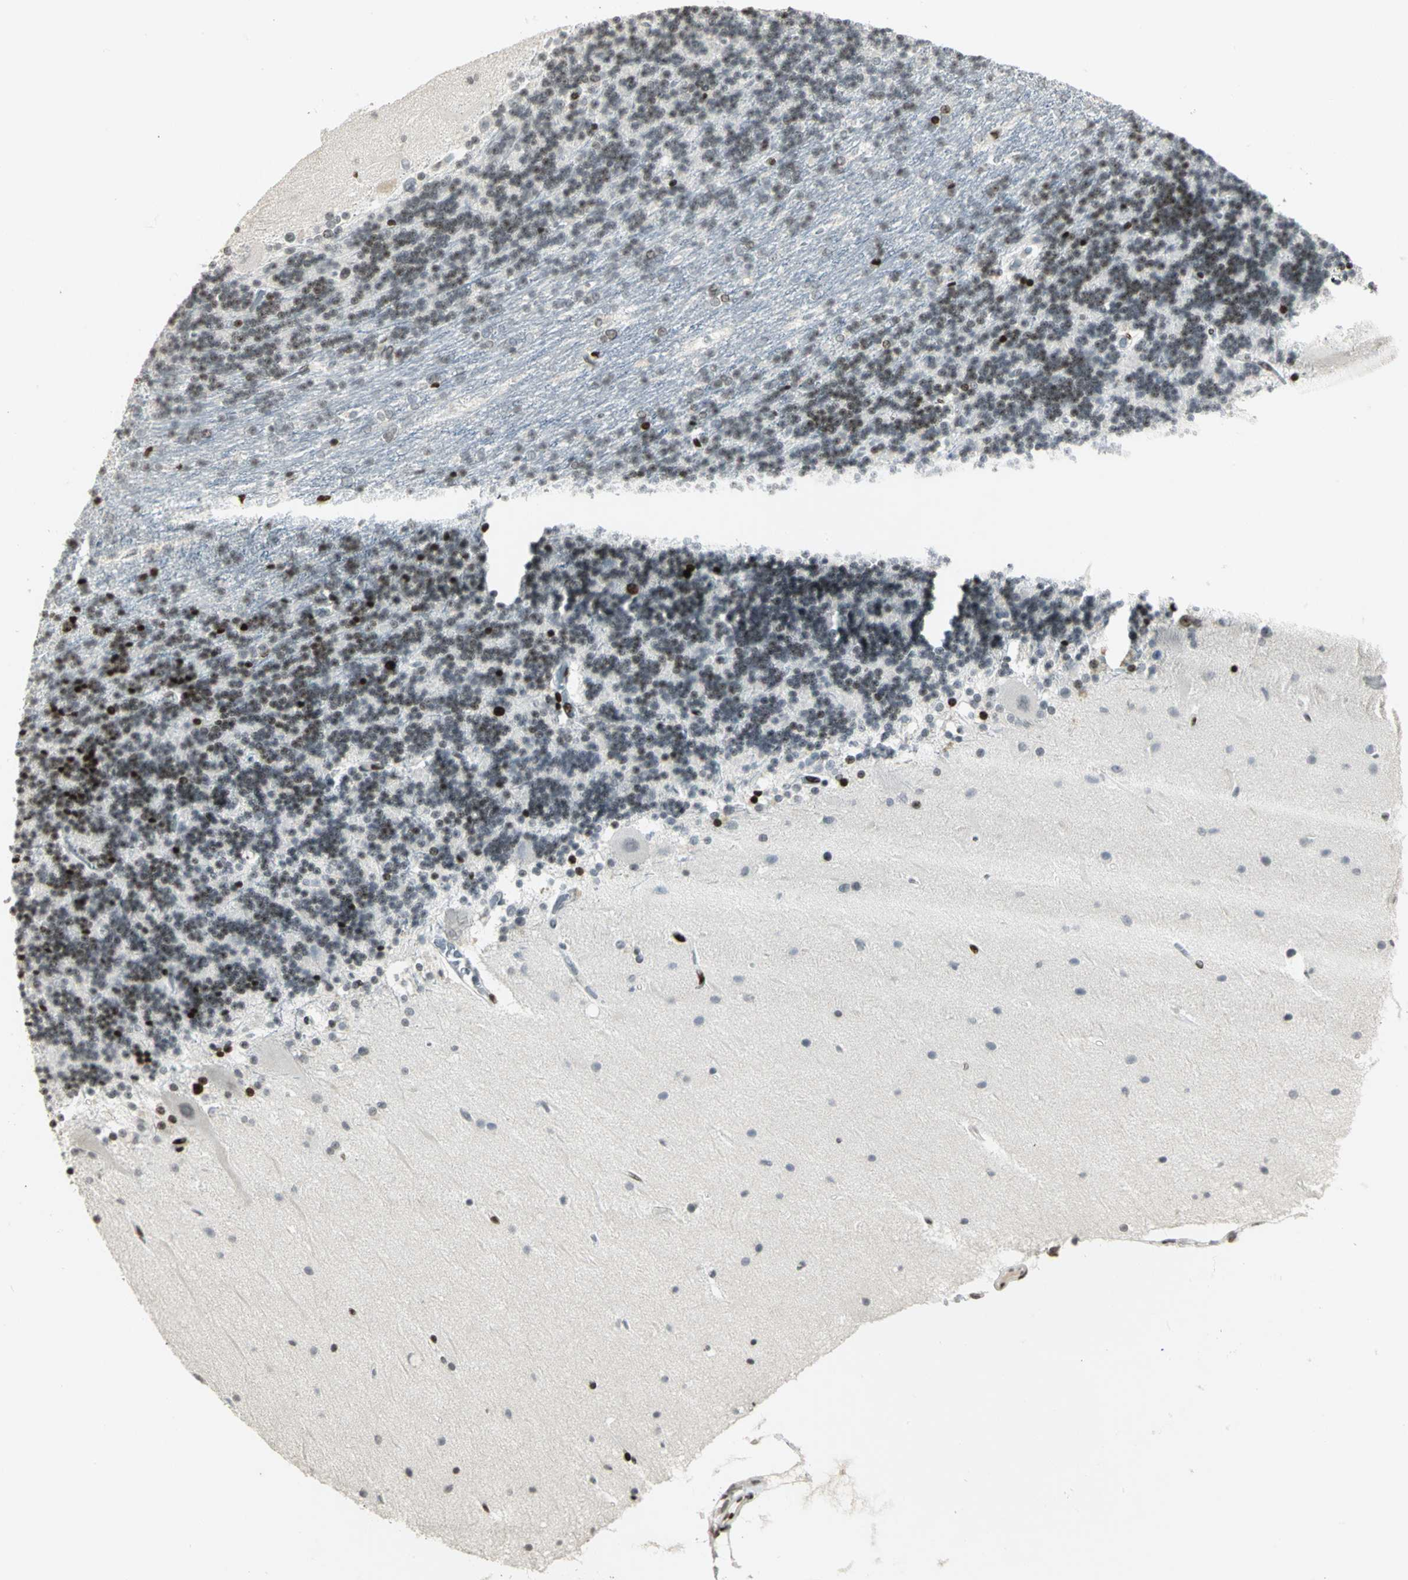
{"staining": {"intensity": "strong", "quantity": "25%-75%", "location": "nuclear"}, "tissue": "cerebellum", "cell_type": "Cells in granular layer", "image_type": "normal", "snomed": [{"axis": "morphology", "description": "Normal tissue, NOS"}, {"axis": "topography", "description": "Cerebellum"}], "caption": "Immunohistochemistry (IHC) image of benign cerebellum stained for a protein (brown), which shows high levels of strong nuclear expression in approximately 25%-75% of cells in granular layer.", "gene": "KDM1A", "patient": {"sex": "female", "age": 54}}